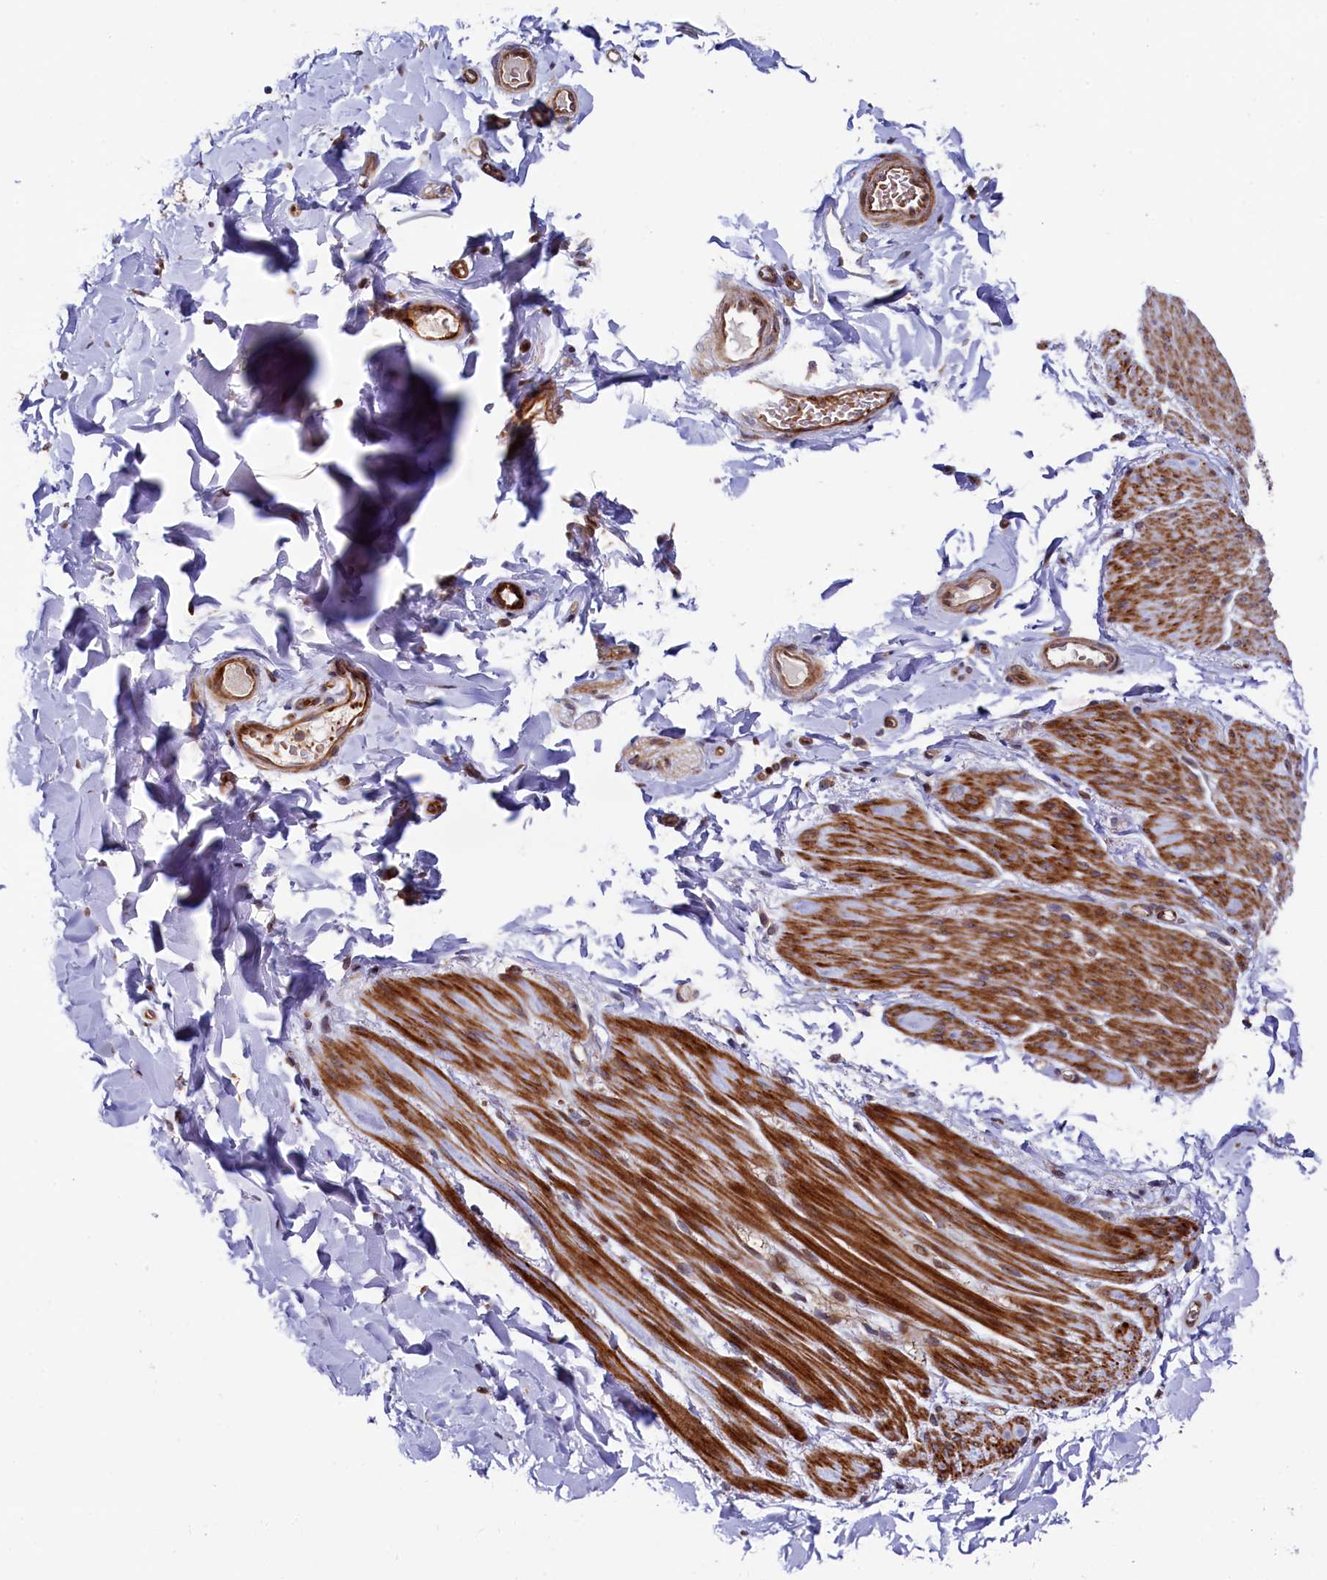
{"staining": {"intensity": "negative", "quantity": "none", "location": "none"}, "tissue": "adipose tissue", "cell_type": "Adipocytes", "image_type": "normal", "snomed": [{"axis": "morphology", "description": "Normal tissue, NOS"}, {"axis": "topography", "description": "Colon"}, {"axis": "topography", "description": "Peripheral nerve tissue"}], "caption": "There is no significant positivity in adipocytes of adipose tissue. (Stains: DAB immunohistochemistry (IHC) with hematoxylin counter stain, Microscopy: brightfield microscopy at high magnification).", "gene": "PIK3C3", "patient": {"sex": "female", "age": 61}}